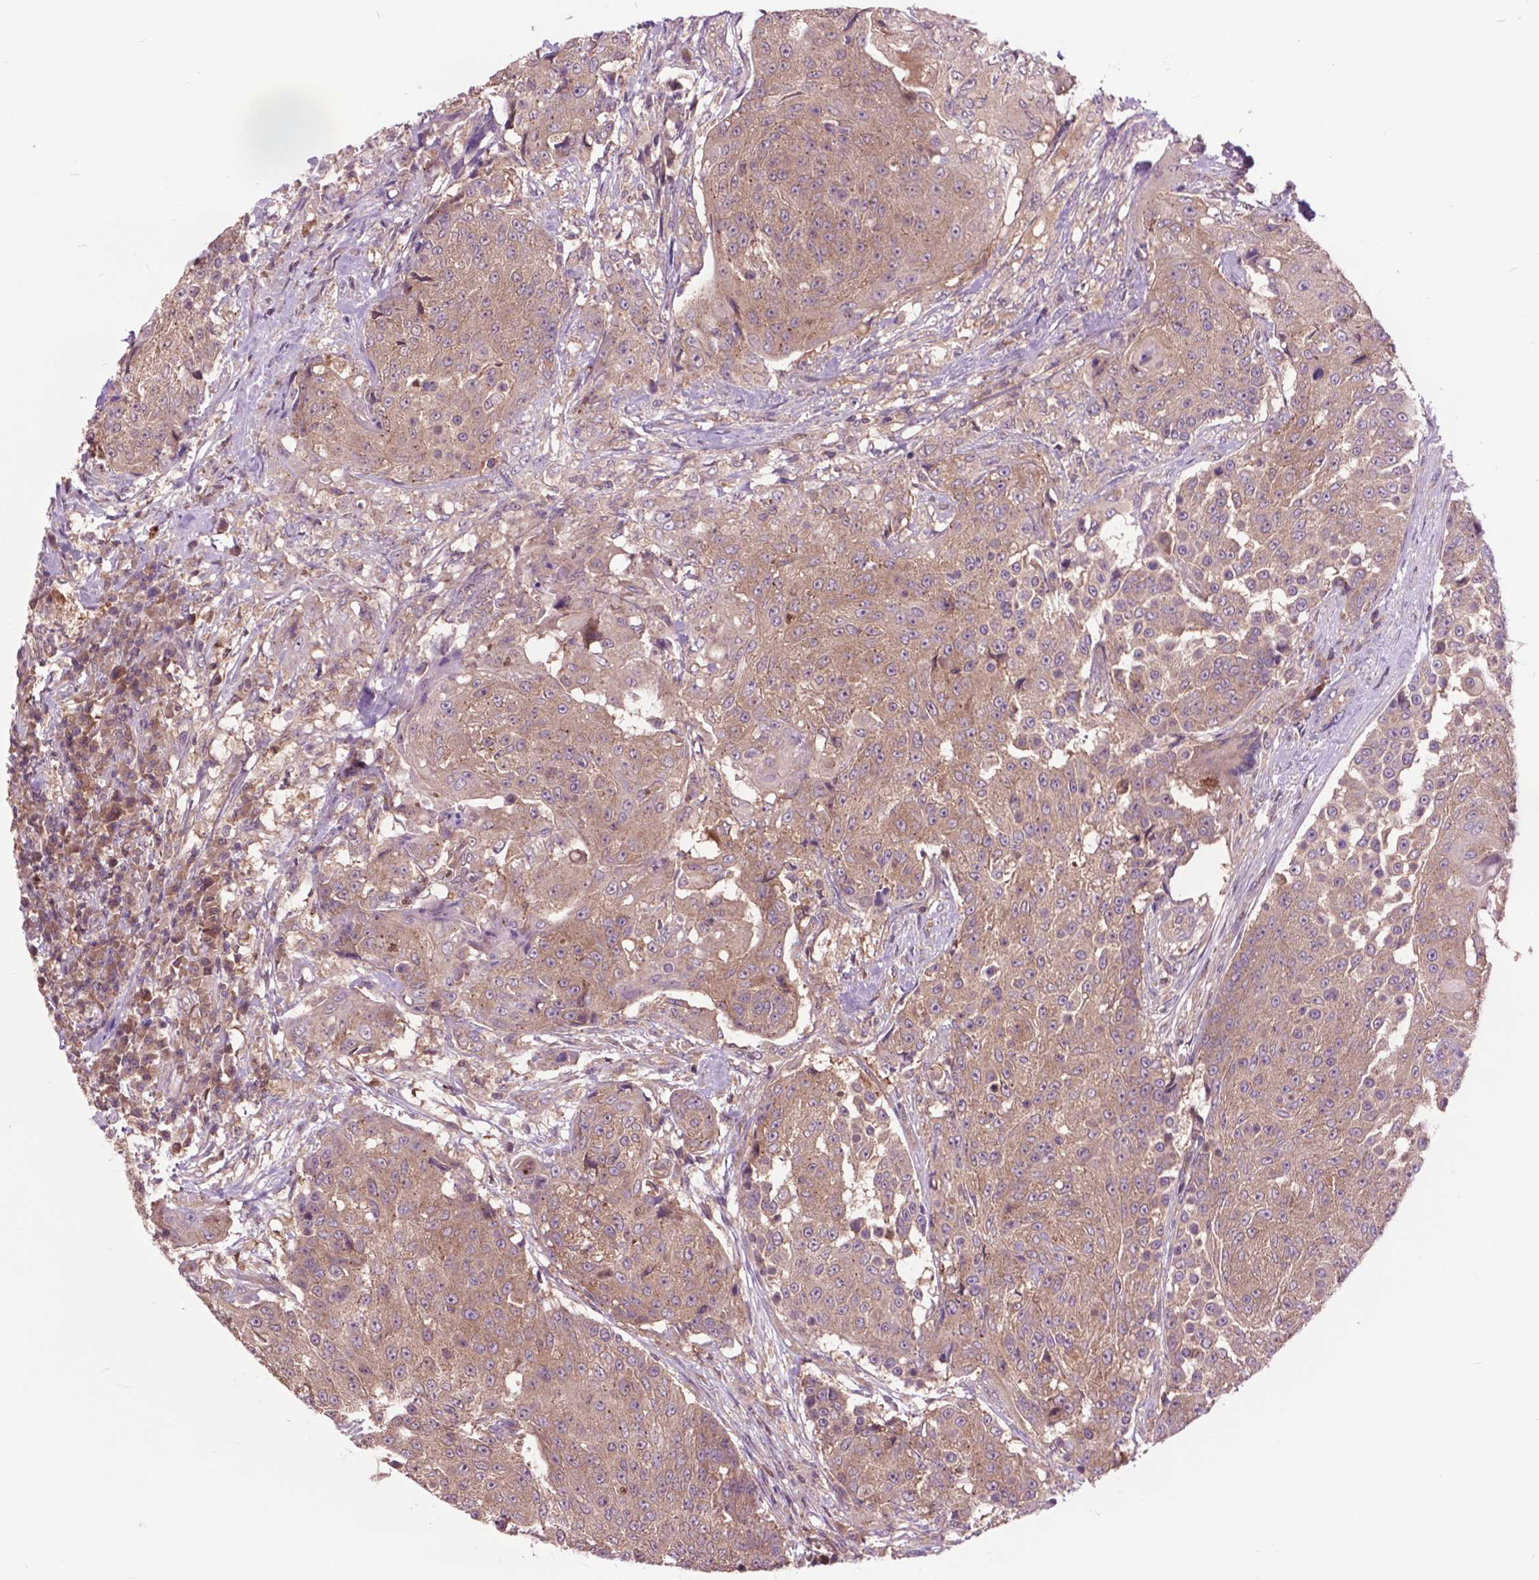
{"staining": {"intensity": "weak", "quantity": ">75%", "location": "cytoplasmic/membranous"}, "tissue": "urothelial cancer", "cell_type": "Tumor cells", "image_type": "cancer", "snomed": [{"axis": "morphology", "description": "Urothelial carcinoma, High grade"}, {"axis": "topography", "description": "Urinary bladder"}], "caption": "Urothelial cancer stained for a protein (brown) reveals weak cytoplasmic/membranous positive expression in about >75% of tumor cells.", "gene": "ARAF", "patient": {"sex": "female", "age": 63}}